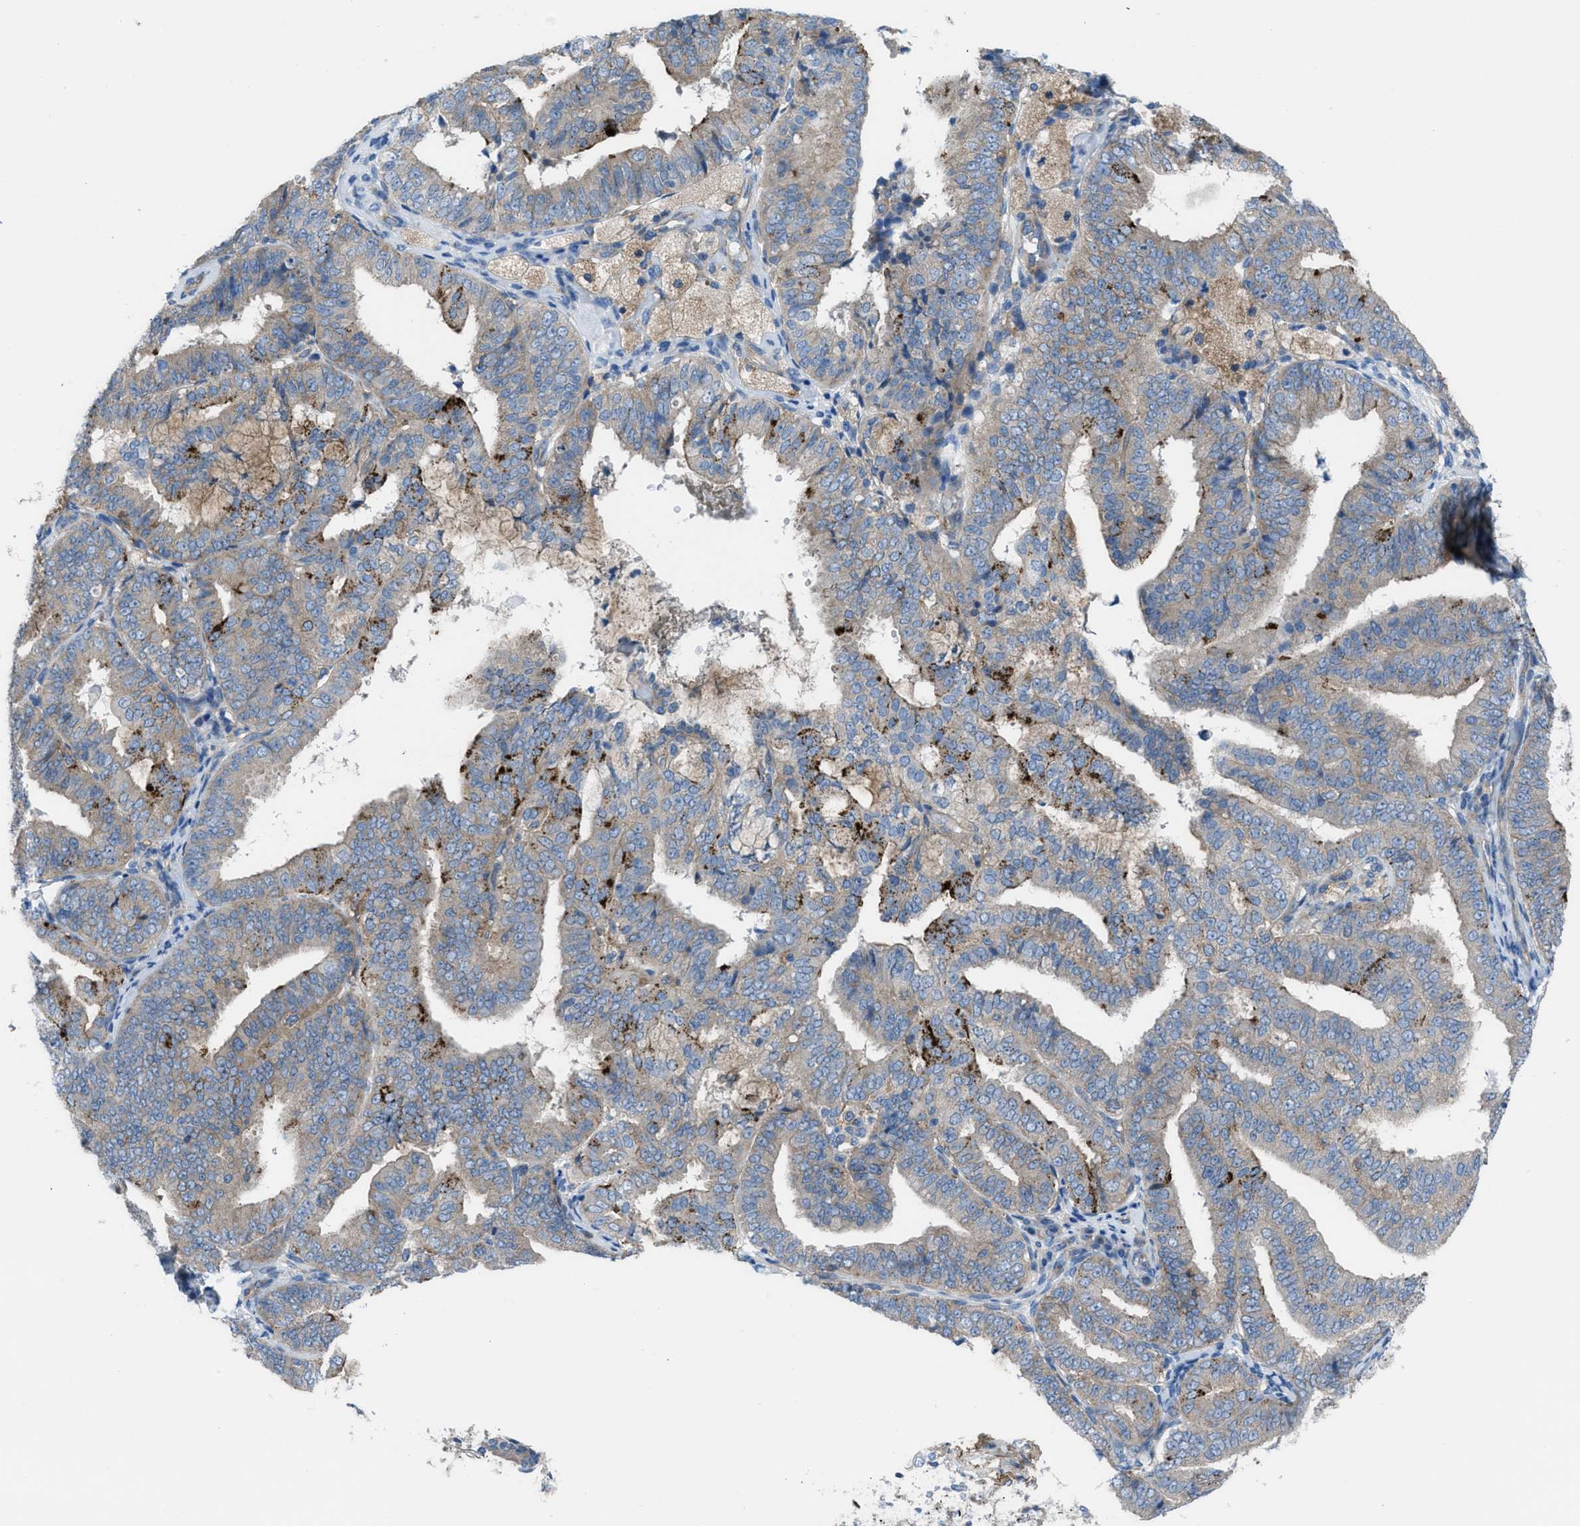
{"staining": {"intensity": "weak", "quantity": ">75%", "location": "cytoplasmic/membranous"}, "tissue": "endometrial cancer", "cell_type": "Tumor cells", "image_type": "cancer", "snomed": [{"axis": "morphology", "description": "Adenocarcinoma, NOS"}, {"axis": "topography", "description": "Endometrium"}], "caption": "Human endometrial cancer stained with a brown dye exhibits weak cytoplasmic/membranous positive staining in approximately >75% of tumor cells.", "gene": "EGFR", "patient": {"sex": "female", "age": 63}}